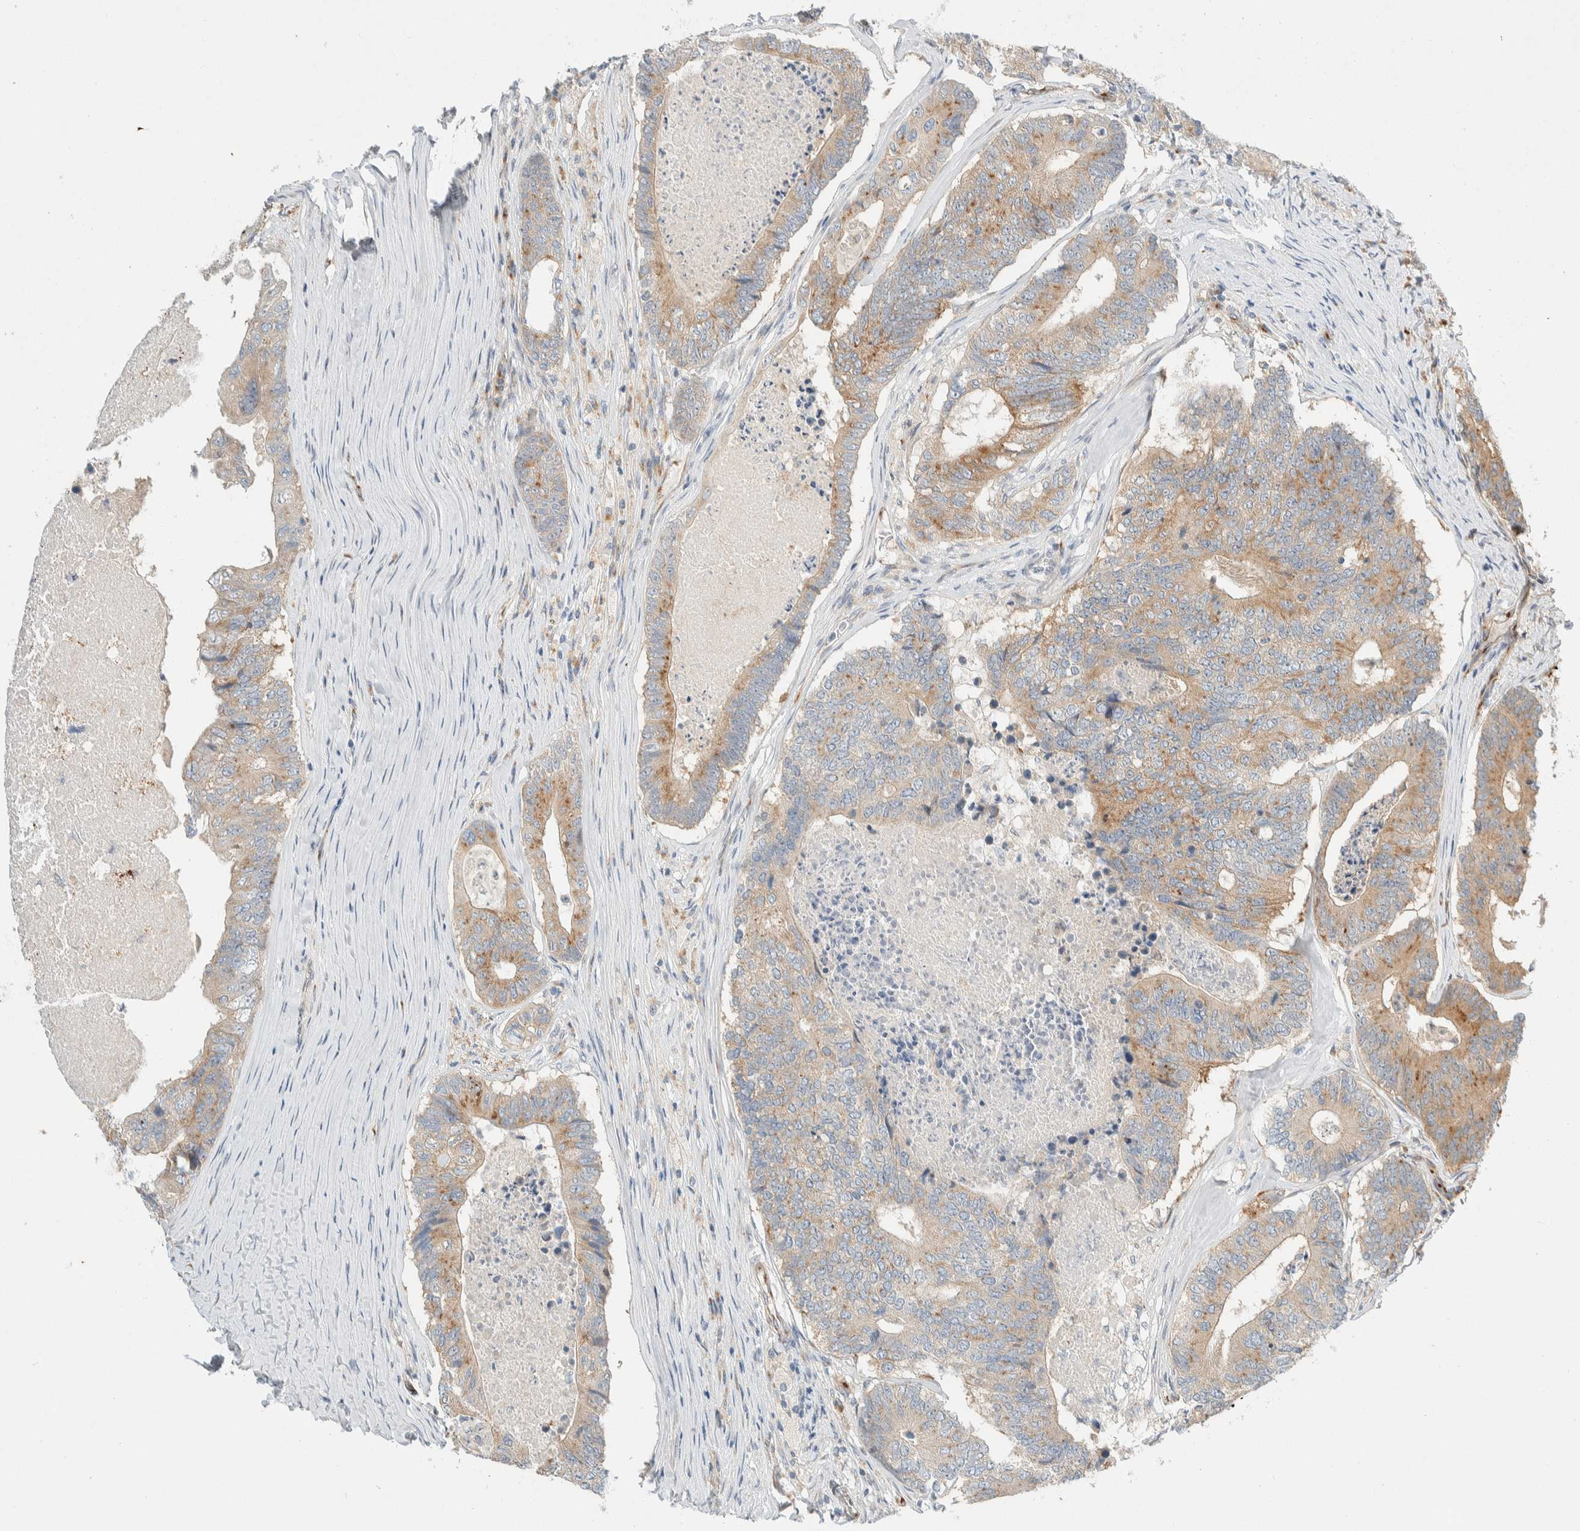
{"staining": {"intensity": "moderate", "quantity": ">75%", "location": "cytoplasmic/membranous"}, "tissue": "colorectal cancer", "cell_type": "Tumor cells", "image_type": "cancer", "snomed": [{"axis": "morphology", "description": "Adenocarcinoma, NOS"}, {"axis": "topography", "description": "Colon"}], "caption": "A brown stain shows moderate cytoplasmic/membranous expression of a protein in human colorectal adenocarcinoma tumor cells.", "gene": "TMEM184B", "patient": {"sex": "female", "age": 67}}